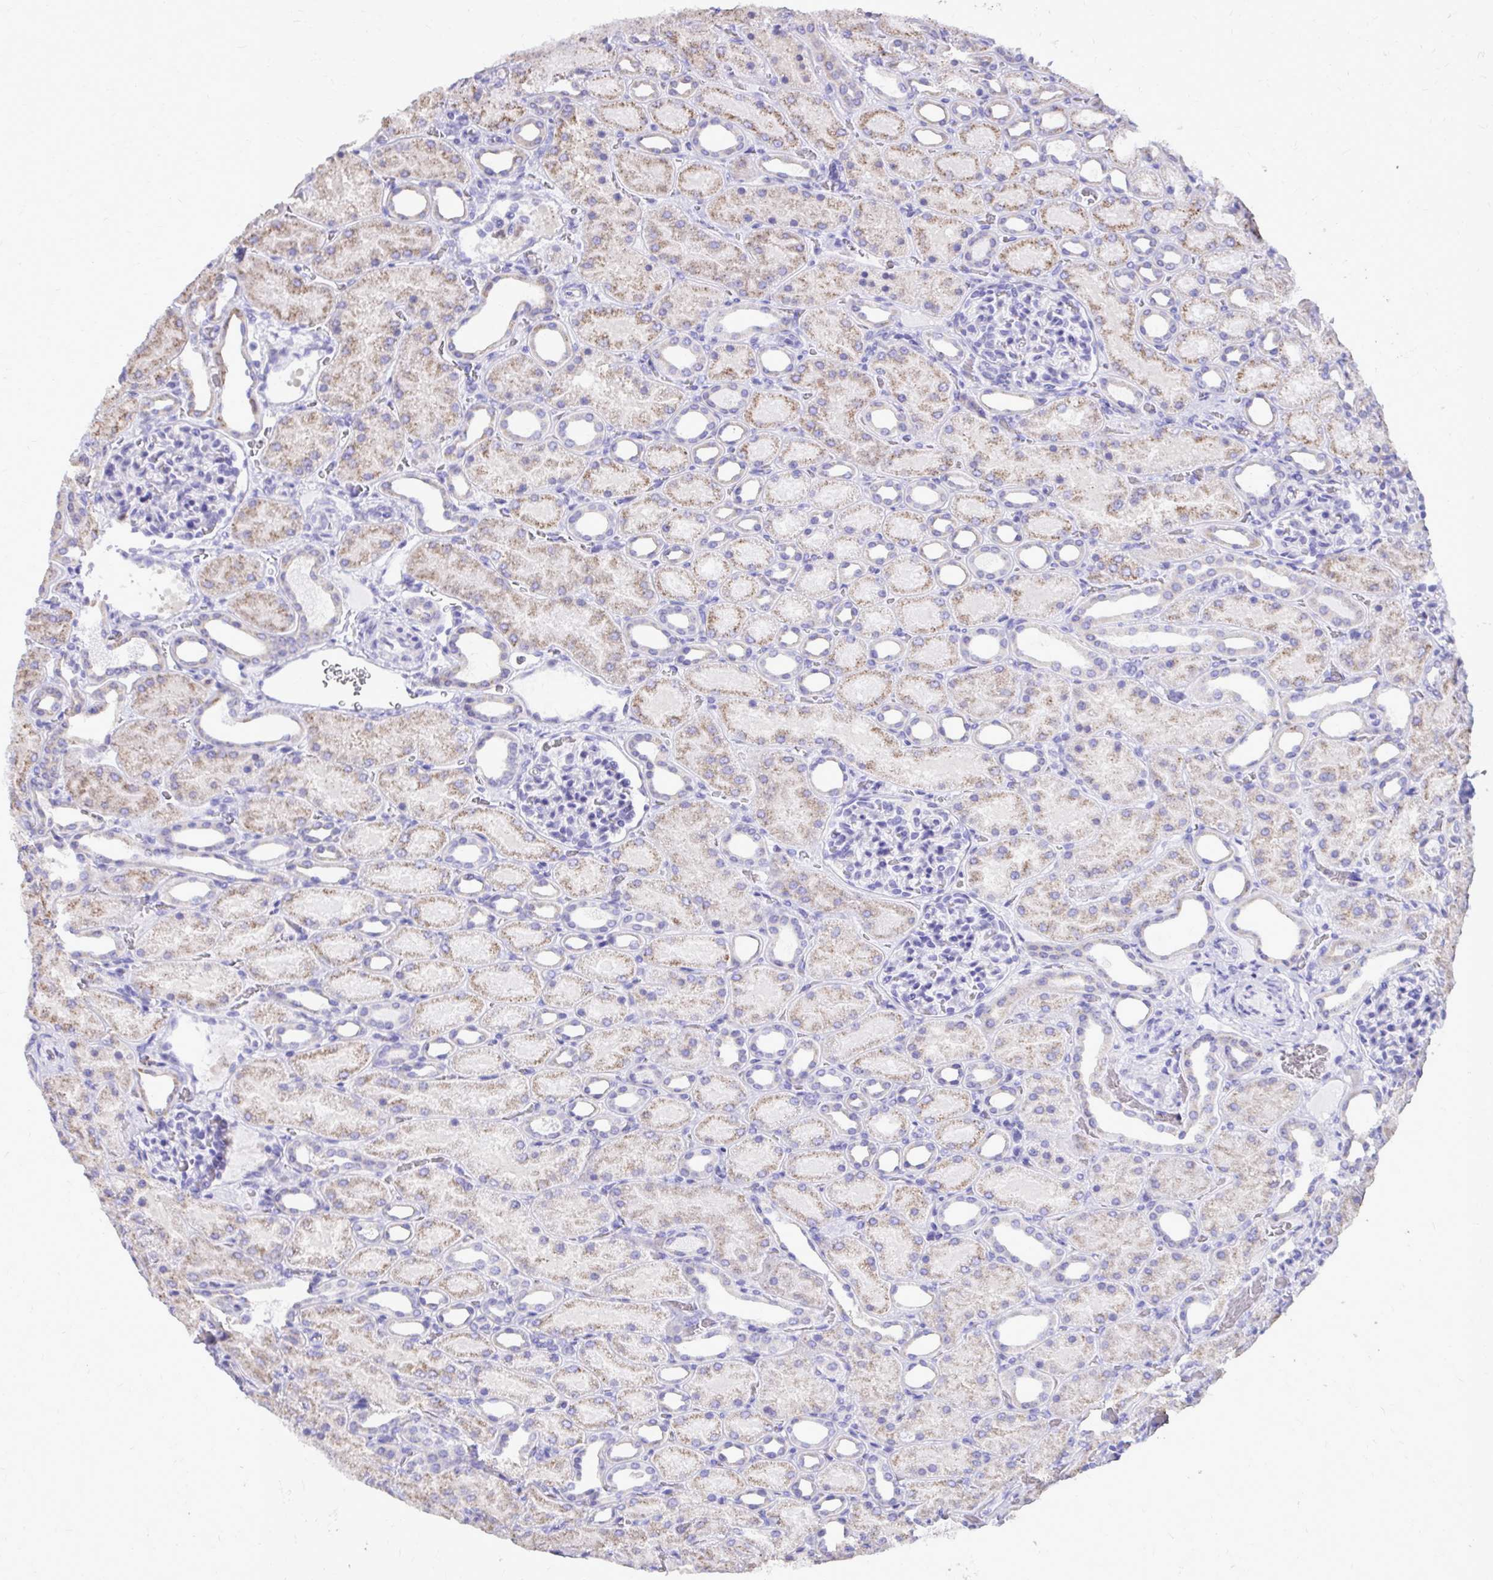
{"staining": {"intensity": "negative", "quantity": "none", "location": "none"}, "tissue": "kidney", "cell_type": "Cells in glomeruli", "image_type": "normal", "snomed": [{"axis": "morphology", "description": "Normal tissue, NOS"}, {"axis": "topography", "description": "Kidney"}], "caption": "Image shows no significant protein staining in cells in glomeruli of unremarkable kidney. (DAB IHC with hematoxylin counter stain).", "gene": "CAT", "patient": {"sex": "male", "age": 2}}